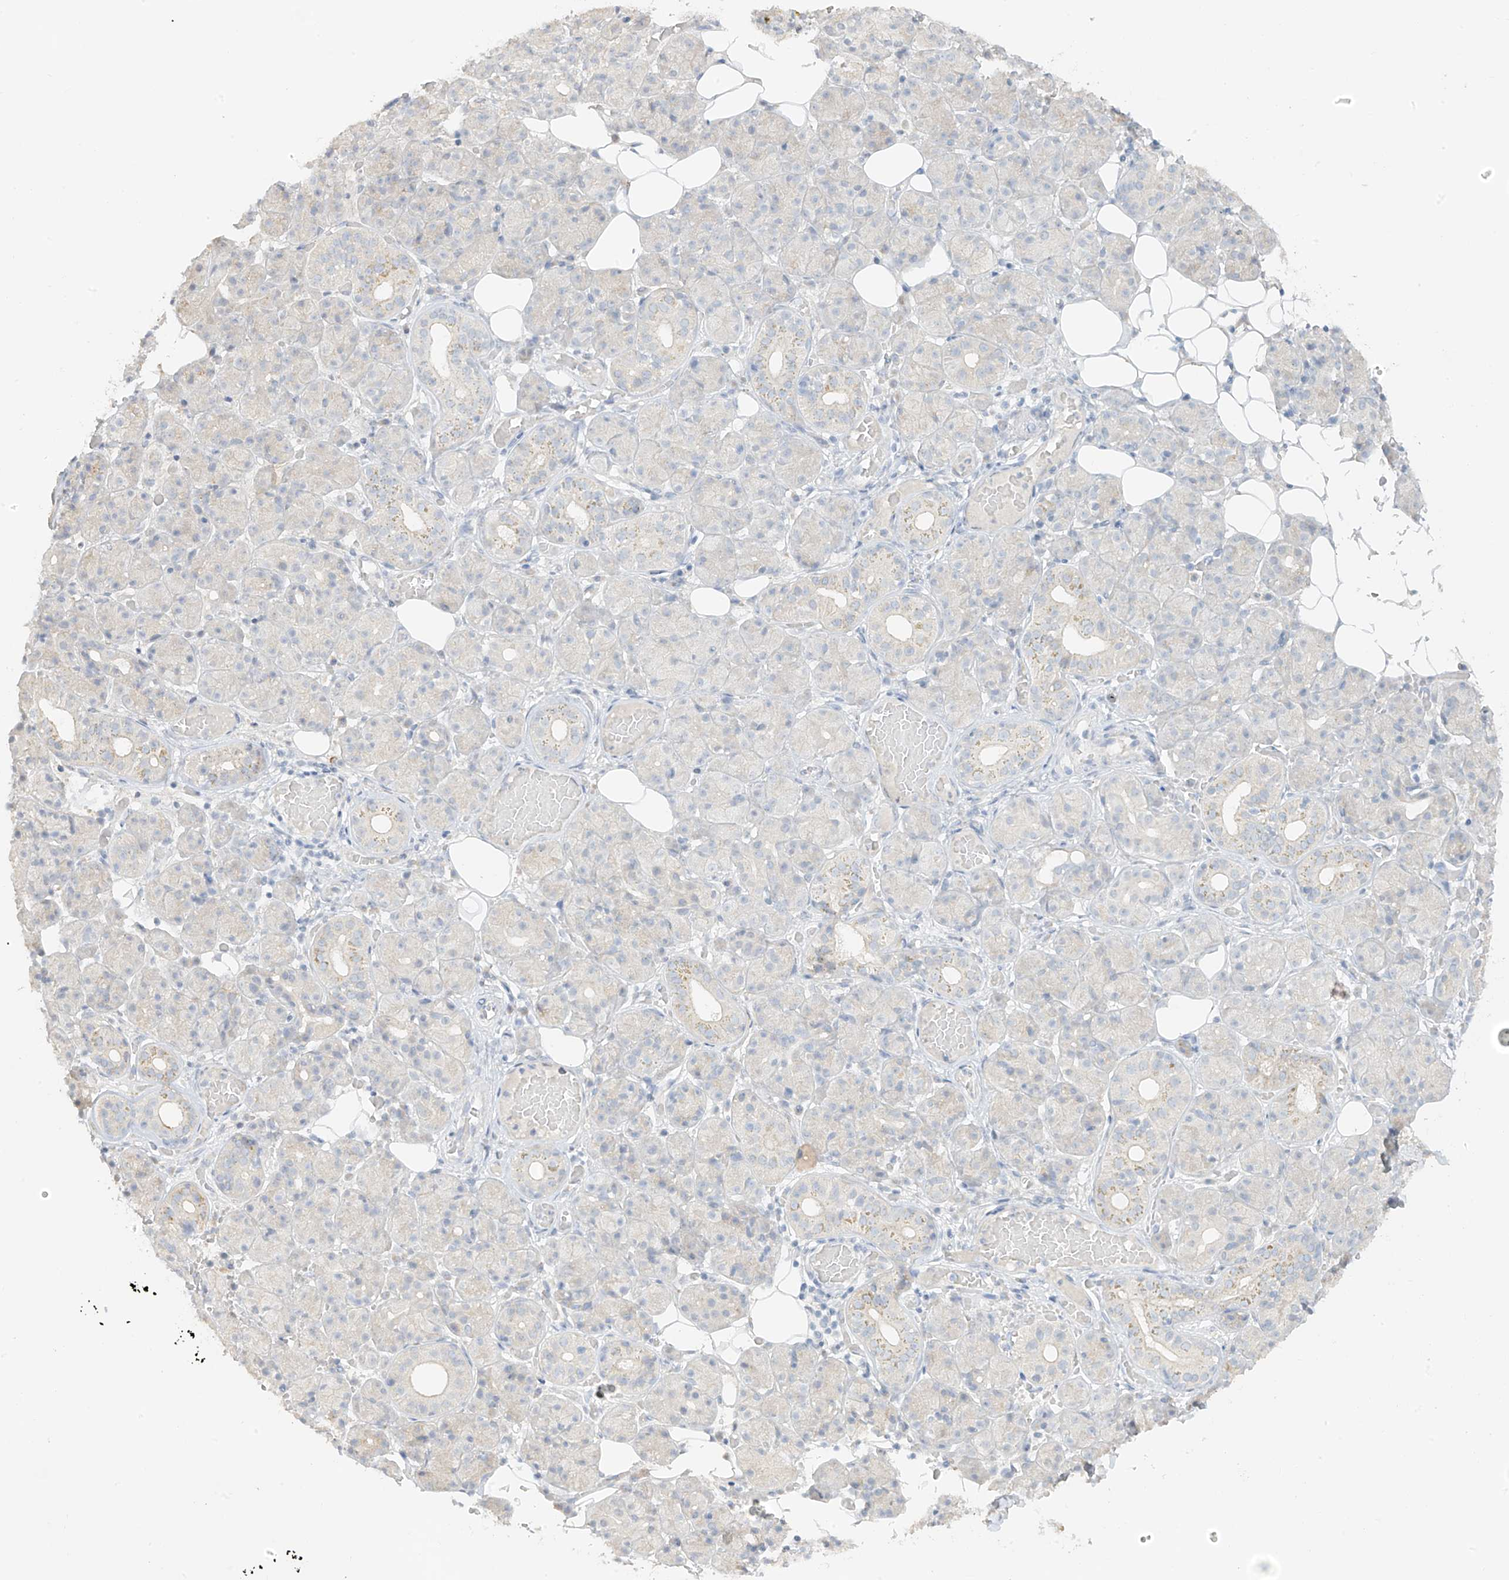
{"staining": {"intensity": "negative", "quantity": "none", "location": "none"}, "tissue": "salivary gland", "cell_type": "Glandular cells", "image_type": "normal", "snomed": [{"axis": "morphology", "description": "Normal tissue, NOS"}, {"axis": "topography", "description": "Salivary gland"}], "caption": "Immunohistochemistry of benign salivary gland demonstrates no staining in glandular cells. (DAB IHC, high magnification).", "gene": "DCDC2", "patient": {"sex": "male", "age": 63}}